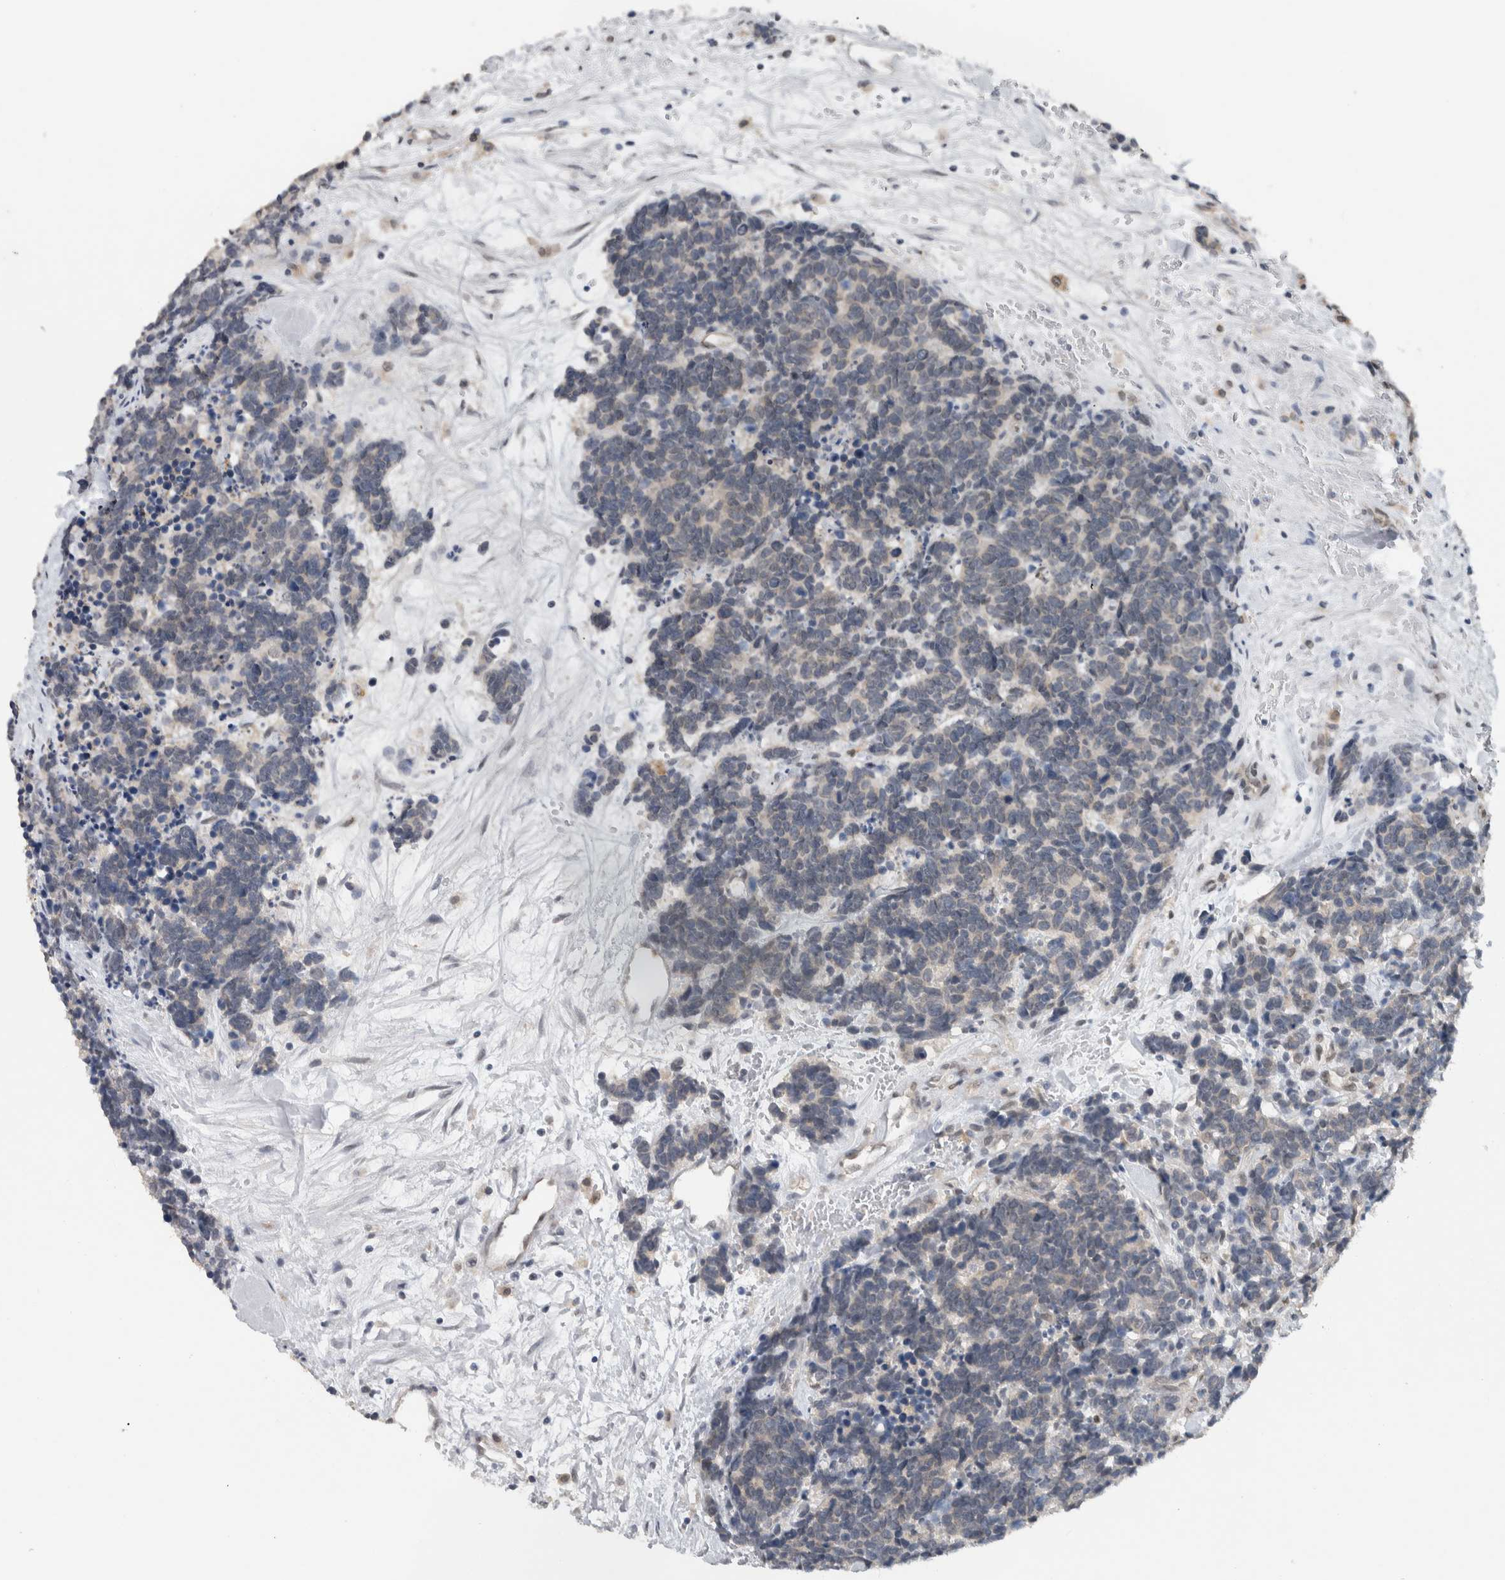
{"staining": {"intensity": "weak", "quantity": "<25%", "location": "cytoplasmic/membranous"}, "tissue": "carcinoid", "cell_type": "Tumor cells", "image_type": "cancer", "snomed": [{"axis": "morphology", "description": "Carcinoma, NOS"}, {"axis": "morphology", "description": "Carcinoid, malignant, NOS"}, {"axis": "topography", "description": "Urinary bladder"}], "caption": "Carcinoid stained for a protein using immunohistochemistry exhibits no expression tumor cells.", "gene": "PRXL2A", "patient": {"sex": "male", "age": 57}}